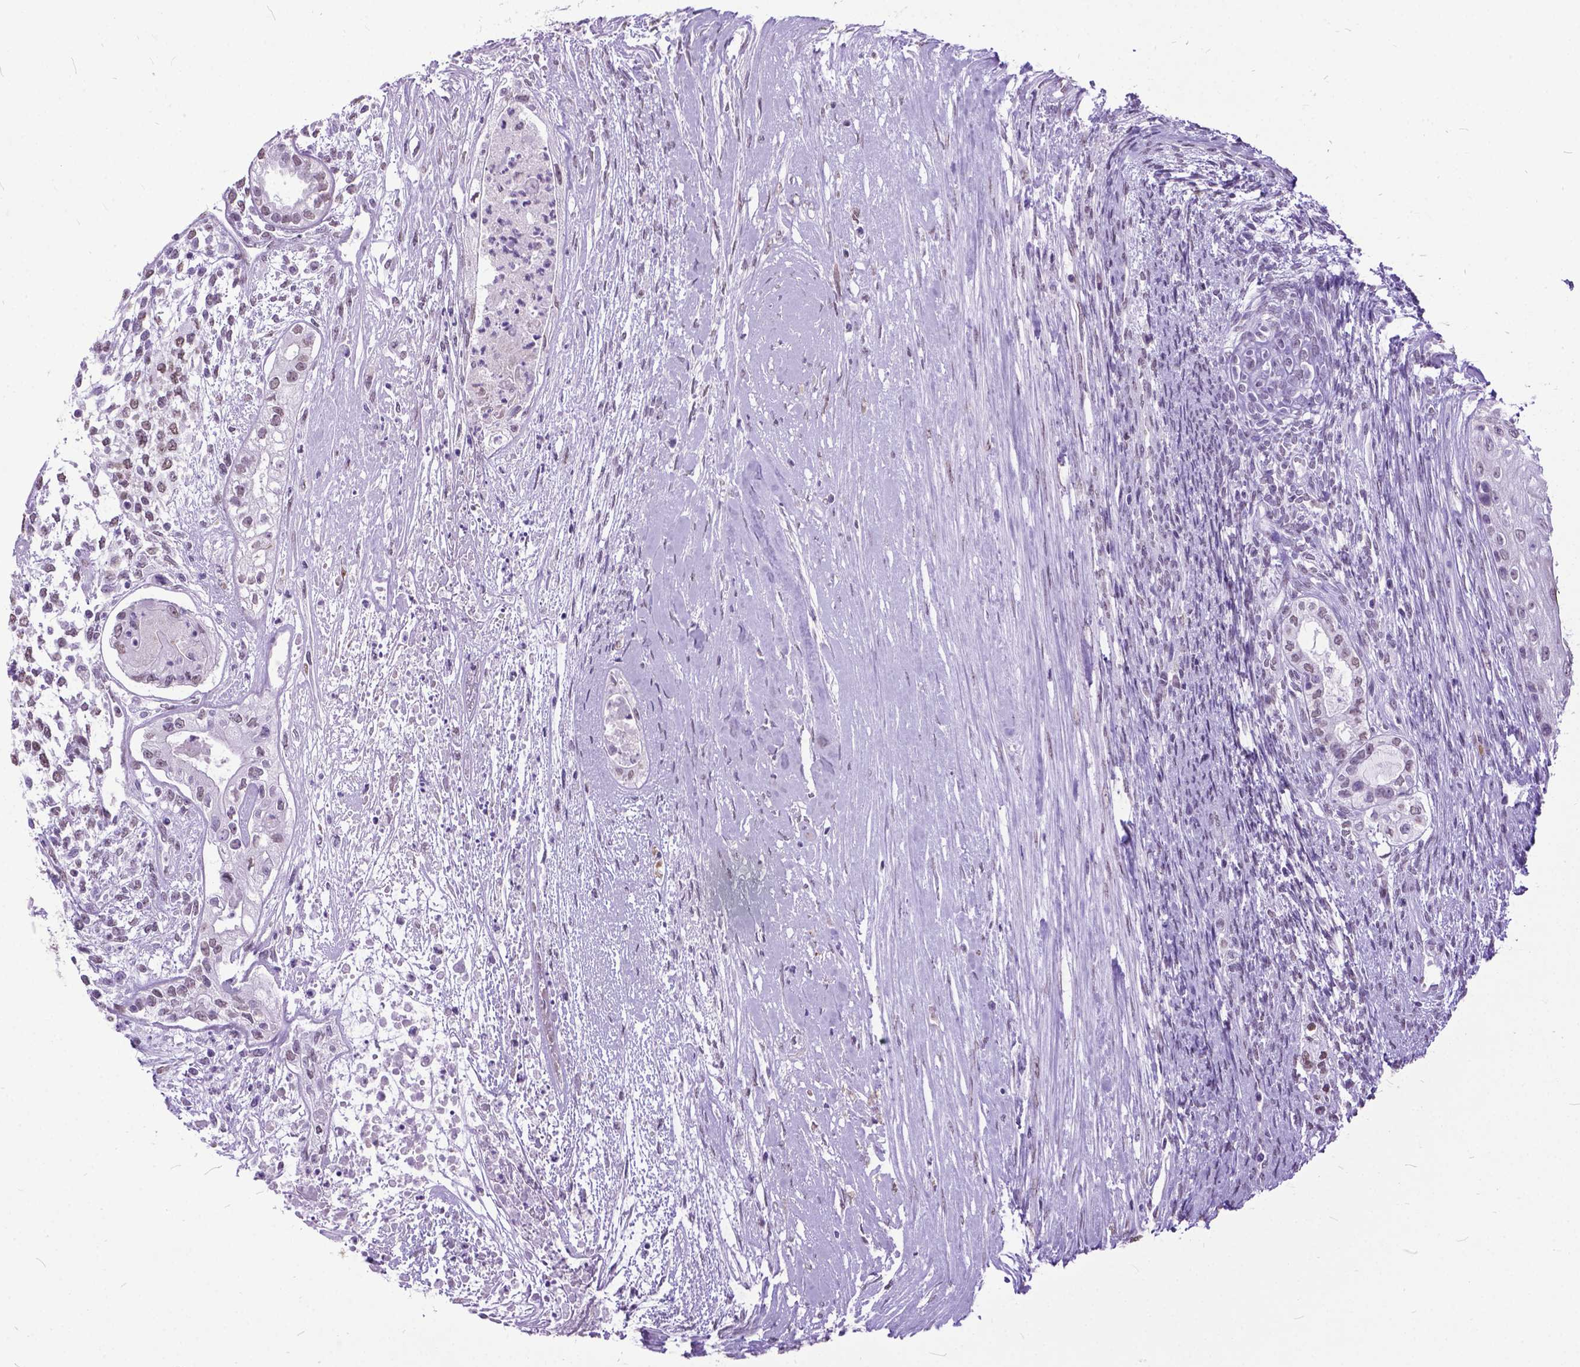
{"staining": {"intensity": "weak", "quantity": "25%-75%", "location": "nuclear"}, "tissue": "testis cancer", "cell_type": "Tumor cells", "image_type": "cancer", "snomed": [{"axis": "morphology", "description": "Carcinoma, Embryonal, NOS"}, {"axis": "topography", "description": "Testis"}], "caption": "Brown immunohistochemical staining in testis cancer exhibits weak nuclear positivity in approximately 25%-75% of tumor cells.", "gene": "MARCHF10", "patient": {"sex": "male", "age": 37}}